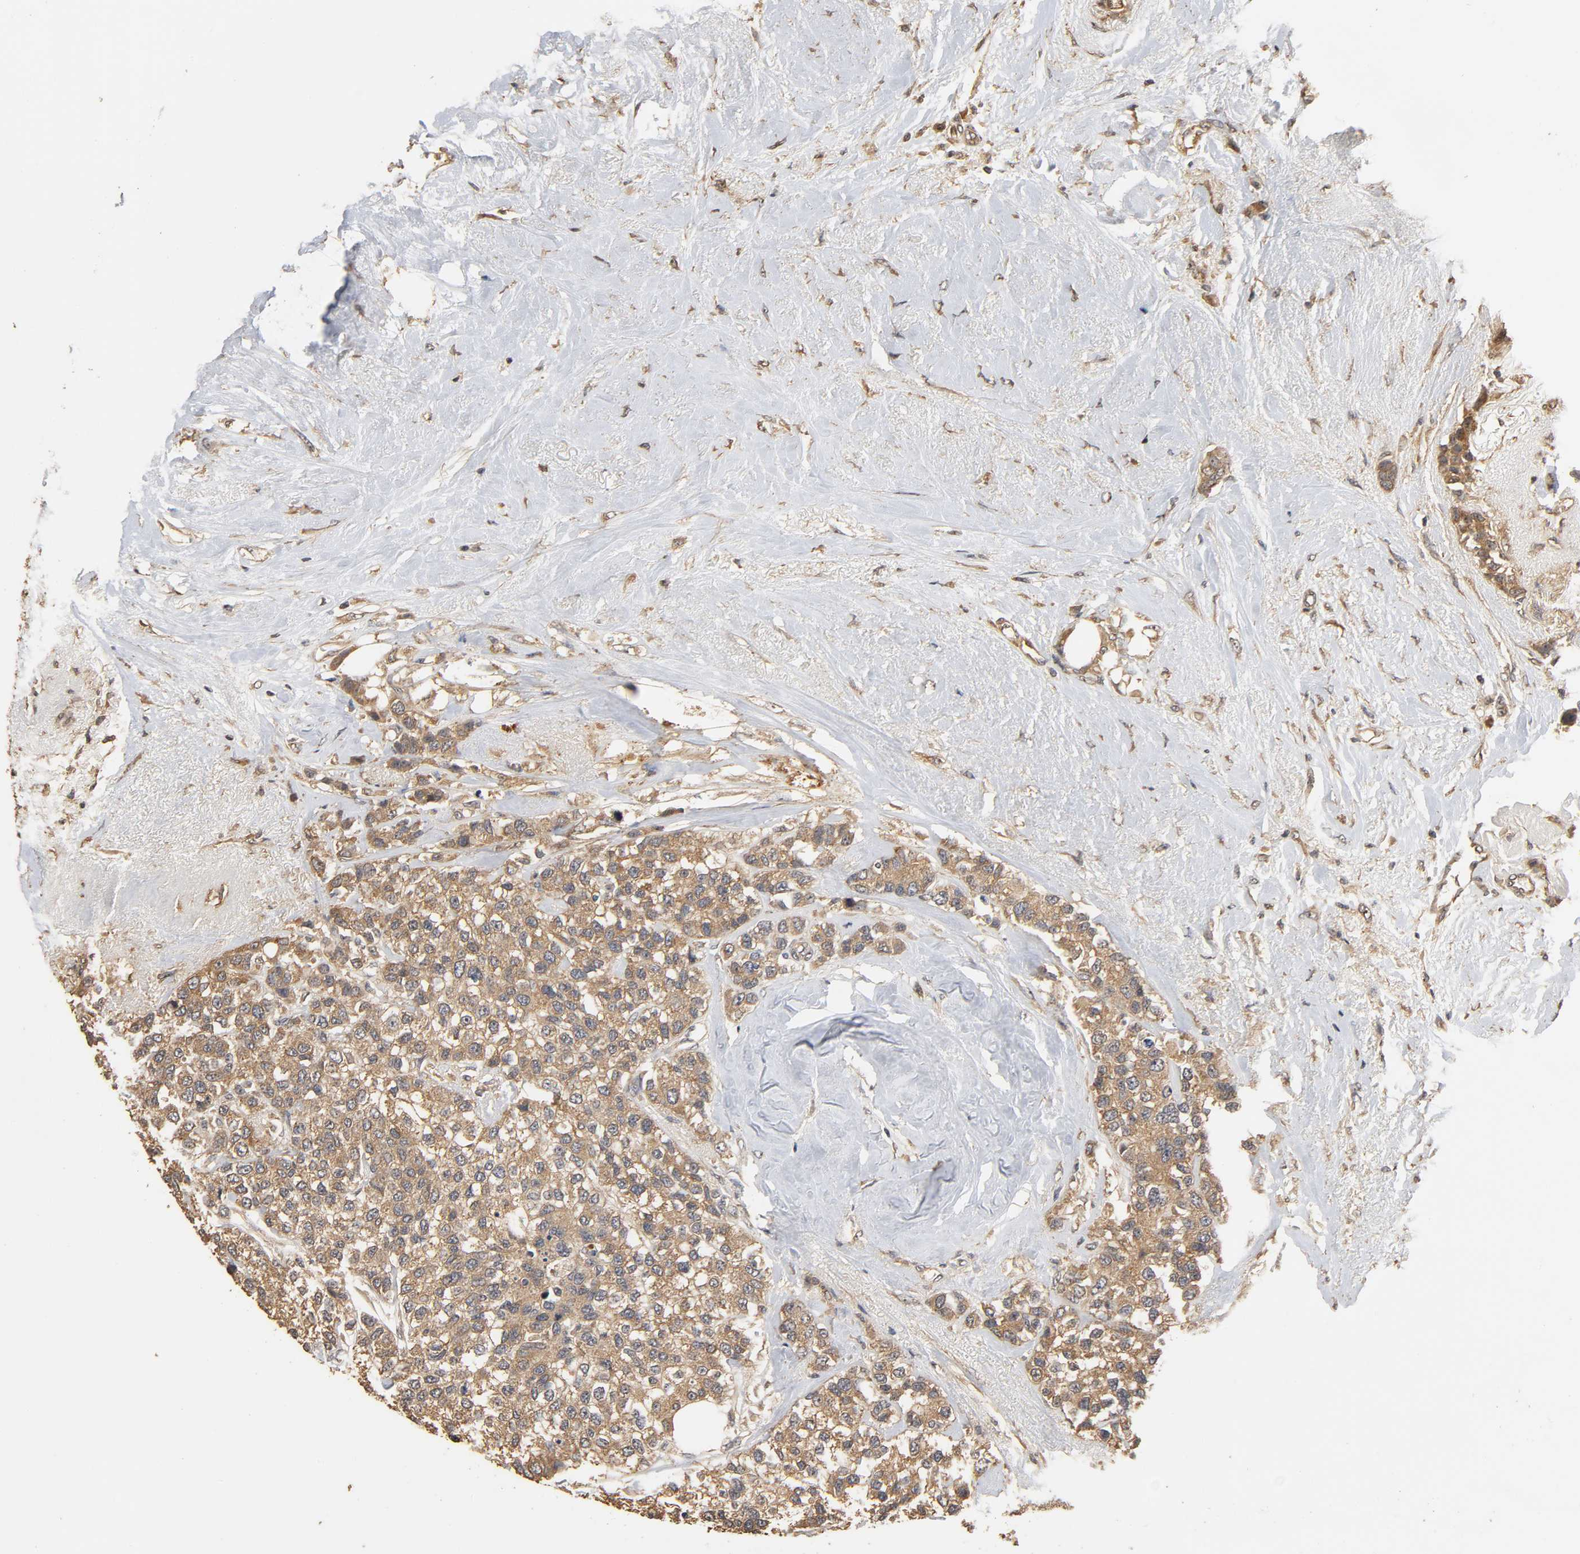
{"staining": {"intensity": "moderate", "quantity": ">75%", "location": "cytoplasmic/membranous"}, "tissue": "breast cancer", "cell_type": "Tumor cells", "image_type": "cancer", "snomed": [{"axis": "morphology", "description": "Duct carcinoma"}, {"axis": "topography", "description": "Breast"}], "caption": "Immunohistochemistry (IHC) (DAB) staining of human breast invasive ductal carcinoma exhibits moderate cytoplasmic/membranous protein staining in approximately >75% of tumor cells. (IHC, brightfield microscopy, high magnification).", "gene": "ARHGEF7", "patient": {"sex": "female", "age": 51}}